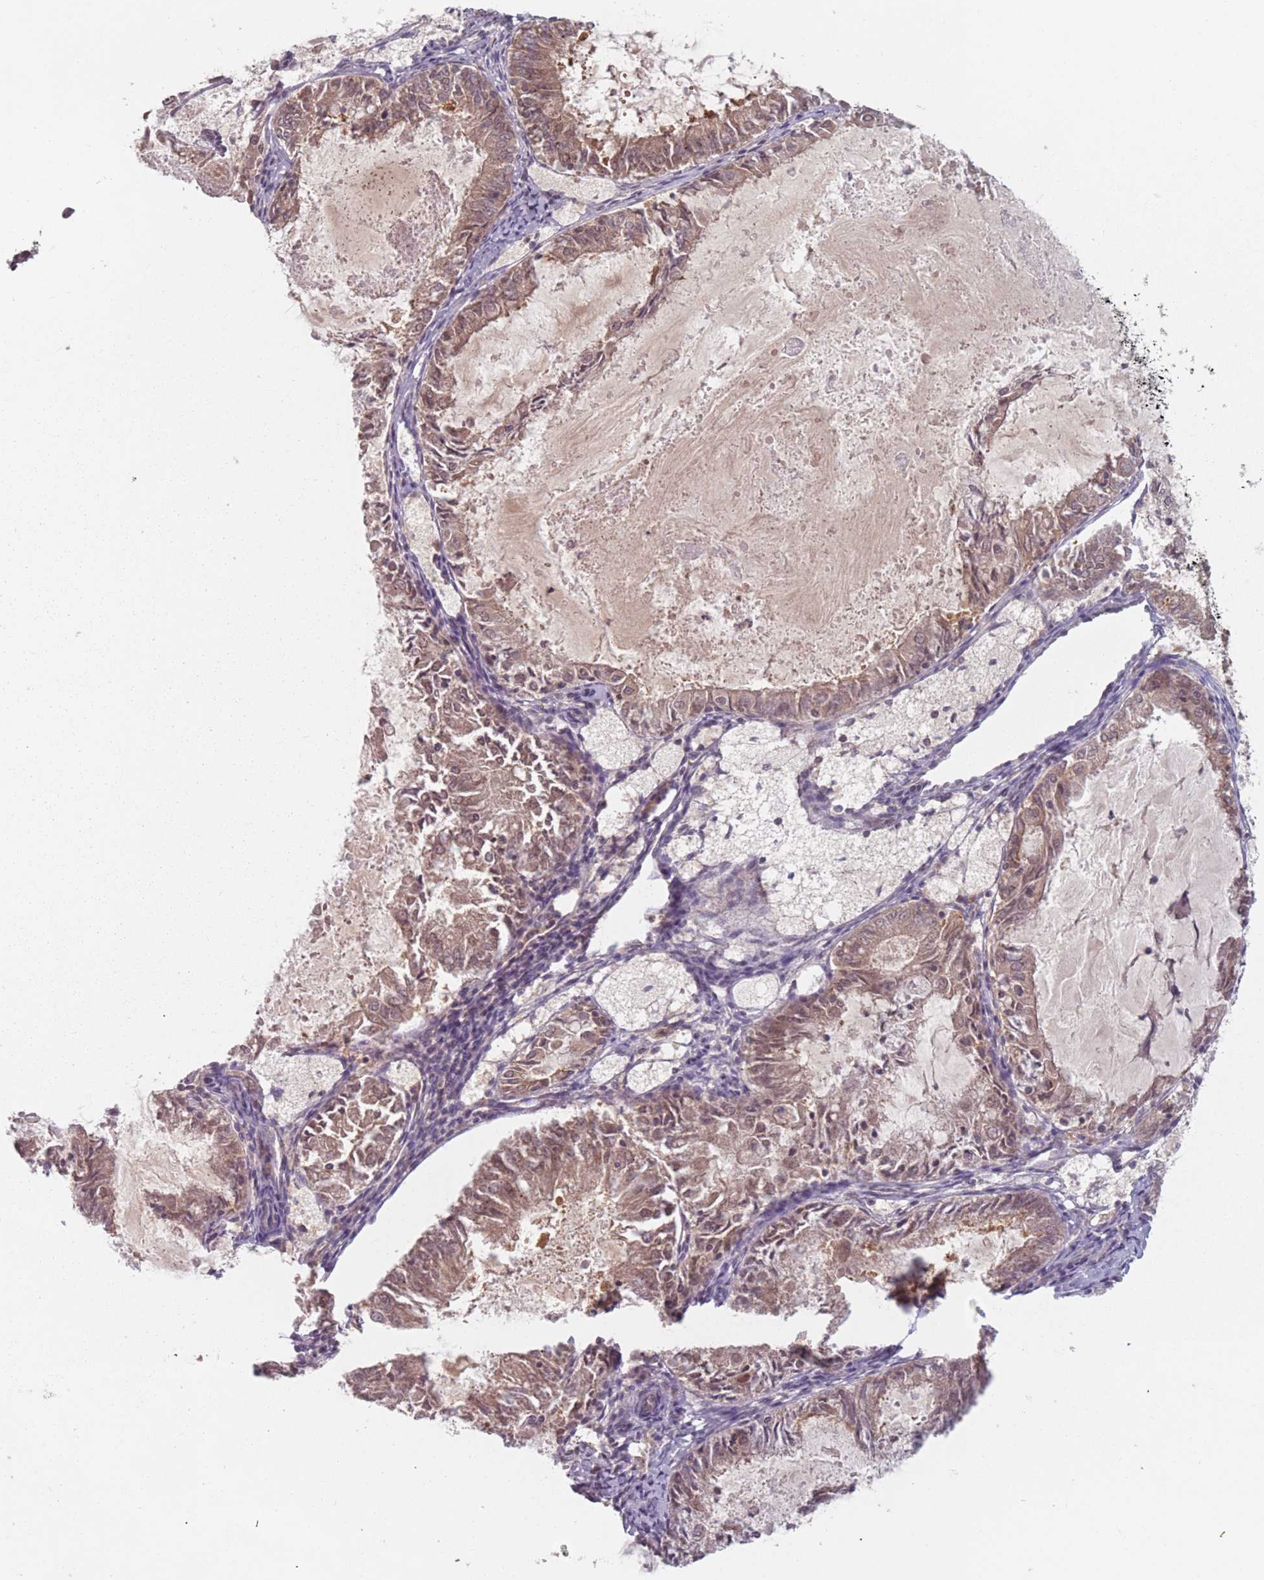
{"staining": {"intensity": "weak", "quantity": ">75%", "location": "cytoplasmic/membranous,nuclear"}, "tissue": "endometrial cancer", "cell_type": "Tumor cells", "image_type": "cancer", "snomed": [{"axis": "morphology", "description": "Adenocarcinoma, NOS"}, {"axis": "topography", "description": "Endometrium"}], "caption": "This is a histology image of IHC staining of endometrial cancer, which shows weak positivity in the cytoplasmic/membranous and nuclear of tumor cells.", "gene": "NAXE", "patient": {"sex": "female", "age": 57}}